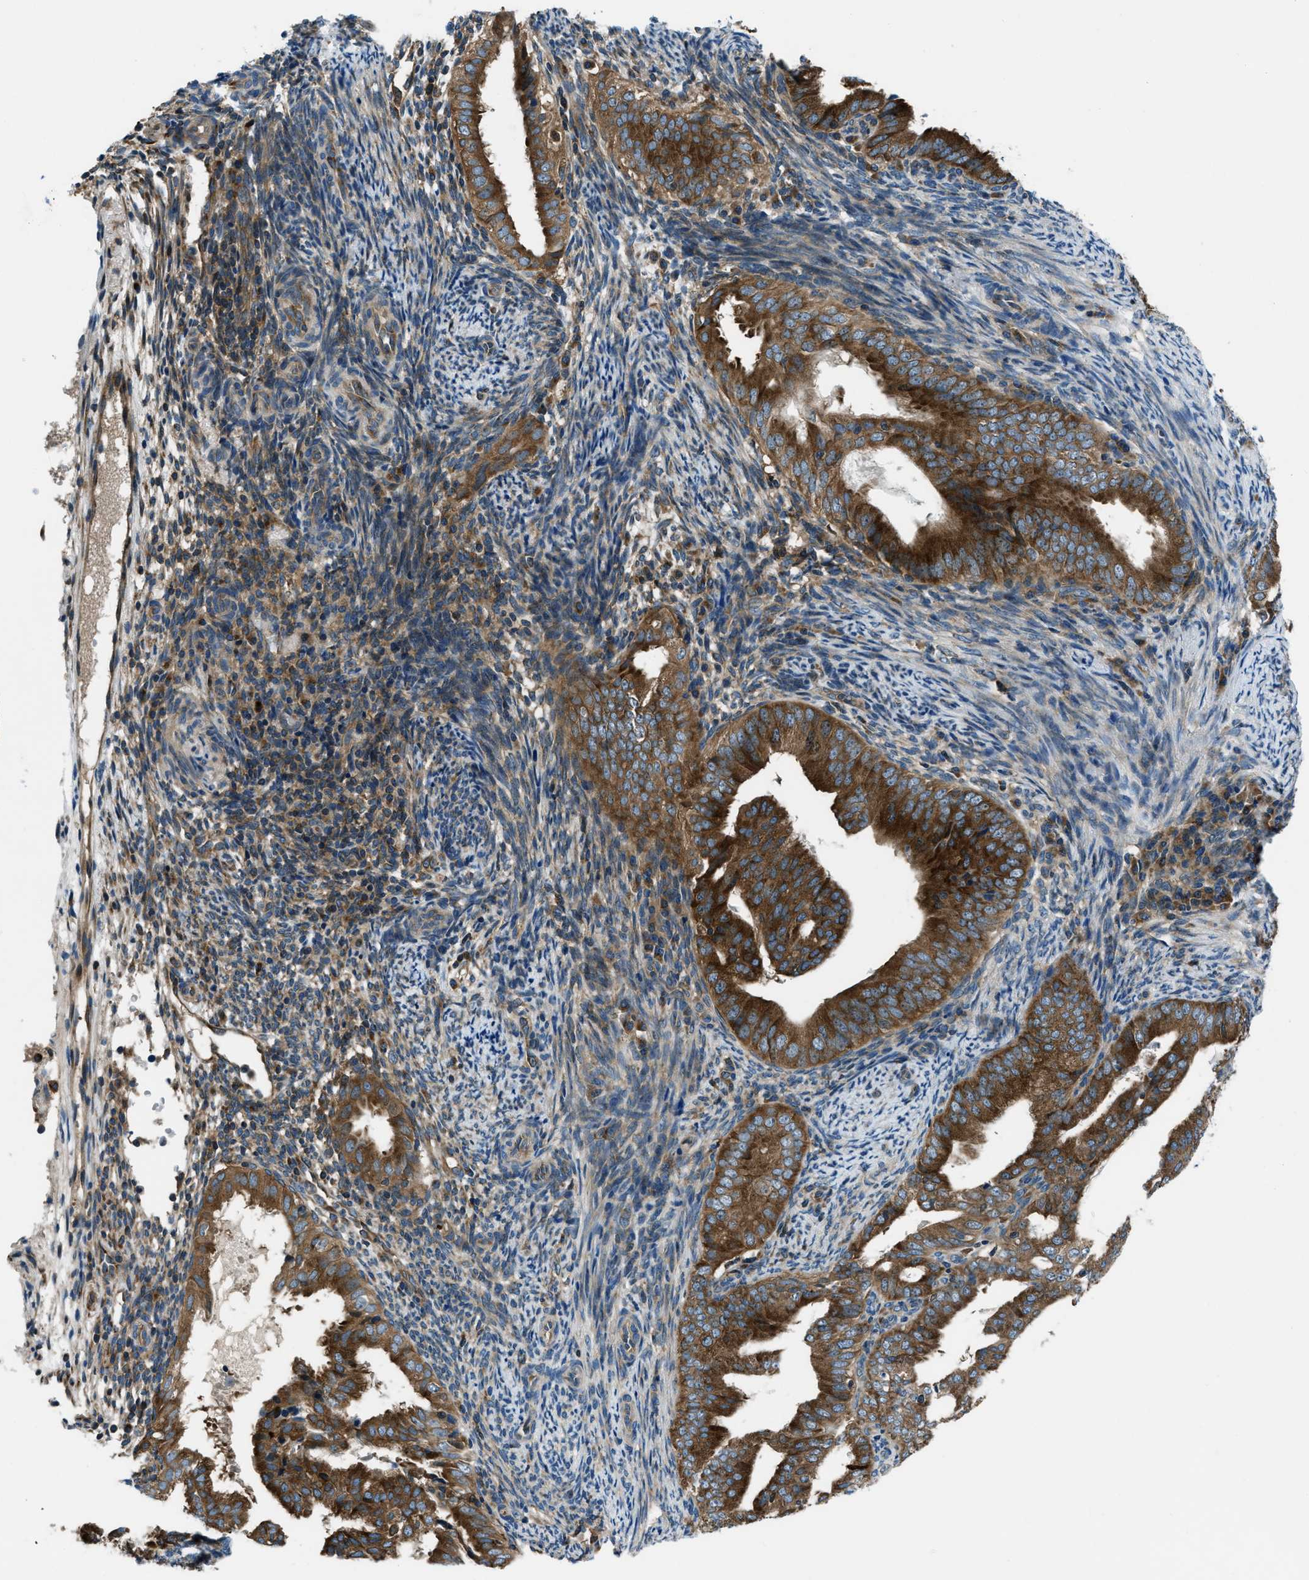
{"staining": {"intensity": "strong", "quantity": ">75%", "location": "cytoplasmic/membranous"}, "tissue": "endometrial cancer", "cell_type": "Tumor cells", "image_type": "cancer", "snomed": [{"axis": "morphology", "description": "Adenocarcinoma, NOS"}, {"axis": "topography", "description": "Endometrium"}], "caption": "Immunohistochemistry (IHC) (DAB (3,3'-diaminobenzidine)) staining of endometrial cancer exhibits strong cytoplasmic/membranous protein expression in approximately >75% of tumor cells. (Stains: DAB in brown, nuclei in blue, Microscopy: brightfield microscopy at high magnification).", "gene": "ARFGAP2", "patient": {"sex": "female", "age": 58}}